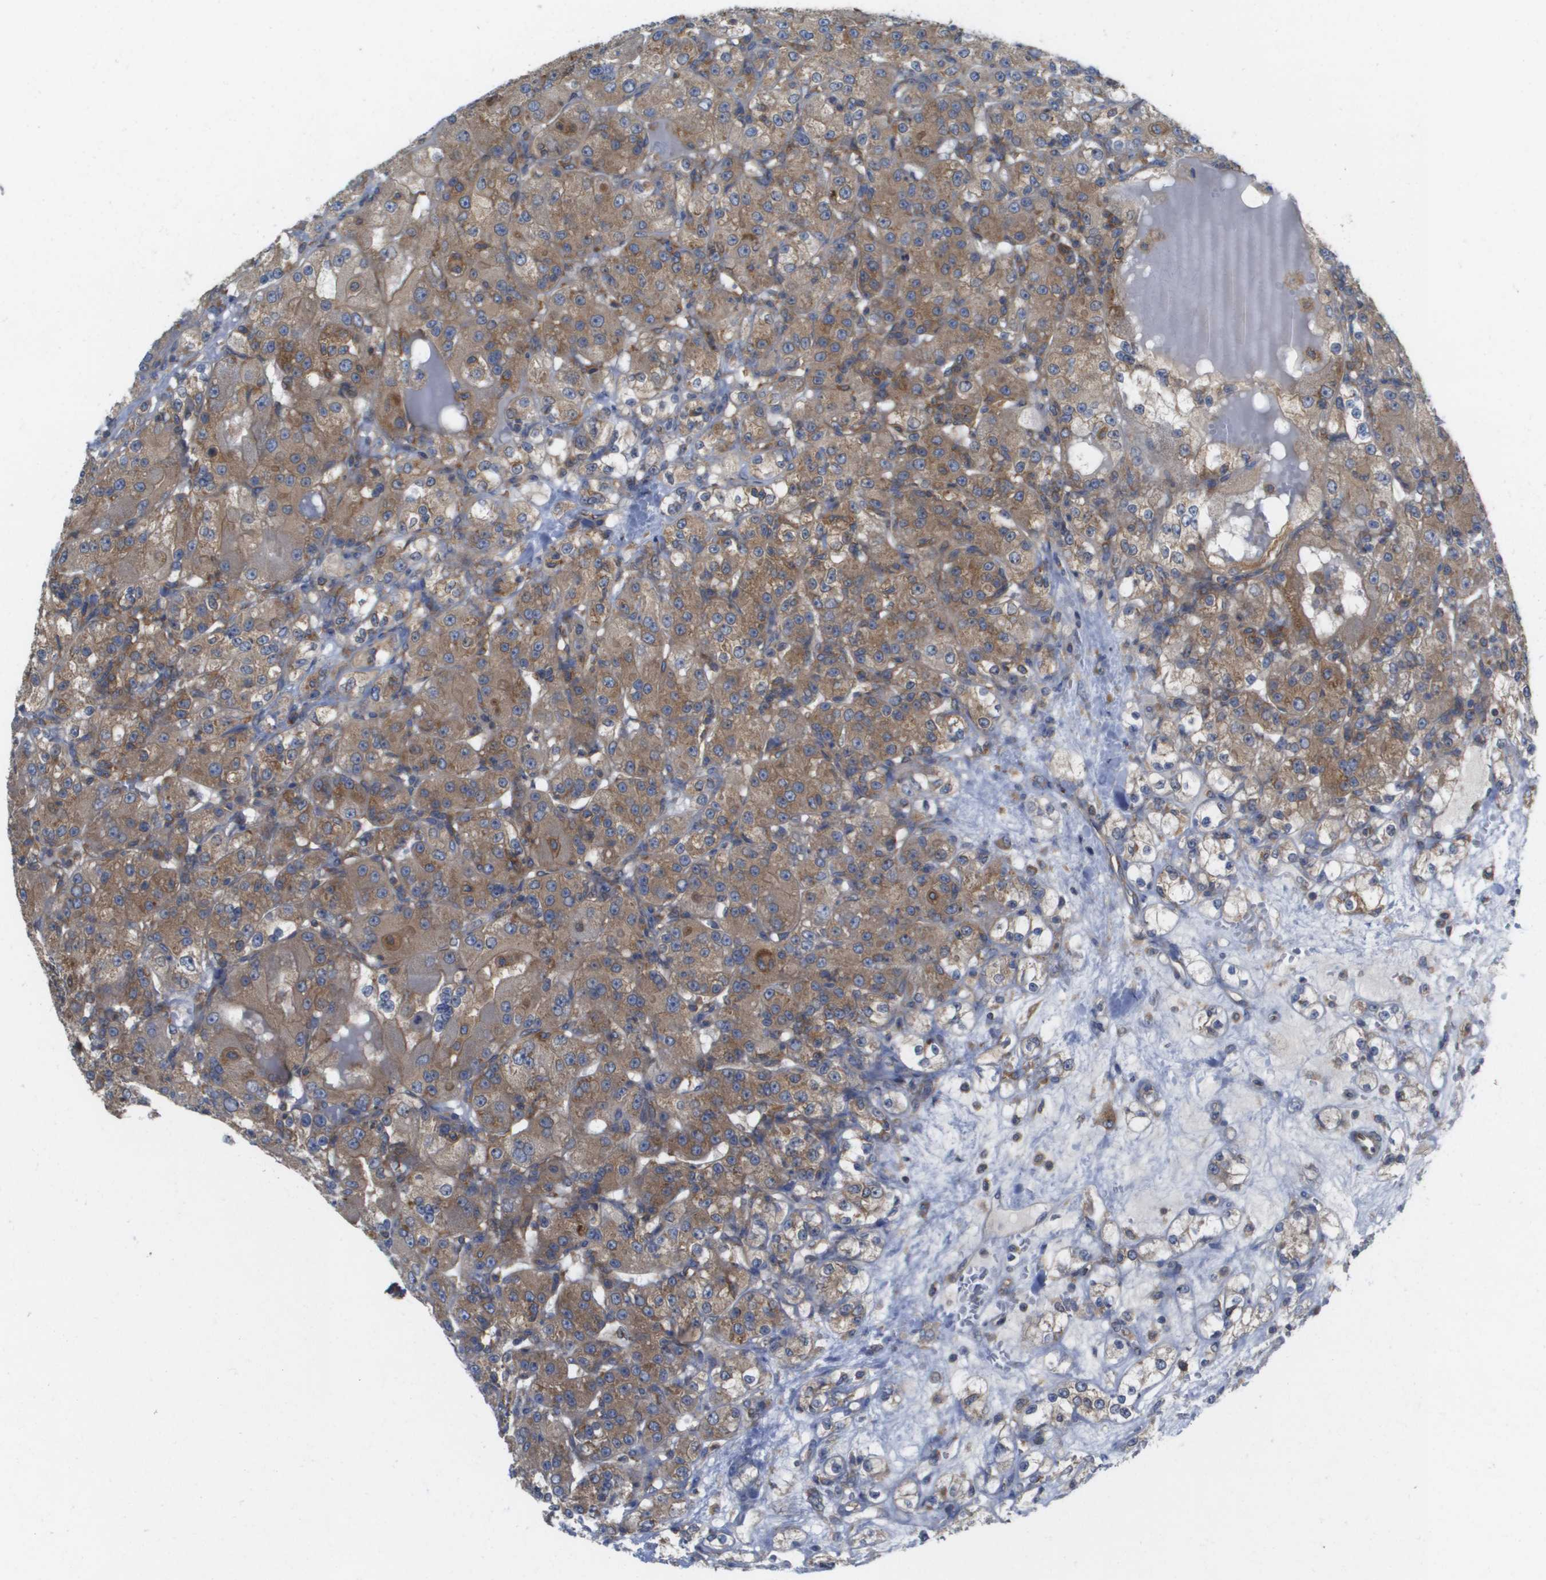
{"staining": {"intensity": "moderate", "quantity": ">75%", "location": "cytoplasmic/membranous"}, "tissue": "renal cancer", "cell_type": "Tumor cells", "image_type": "cancer", "snomed": [{"axis": "morphology", "description": "Normal tissue, NOS"}, {"axis": "morphology", "description": "Adenocarcinoma, NOS"}, {"axis": "topography", "description": "Kidney"}], "caption": "Renal cancer stained for a protein (brown) demonstrates moderate cytoplasmic/membranous positive expression in approximately >75% of tumor cells.", "gene": "EIF4G2", "patient": {"sex": "male", "age": 61}}